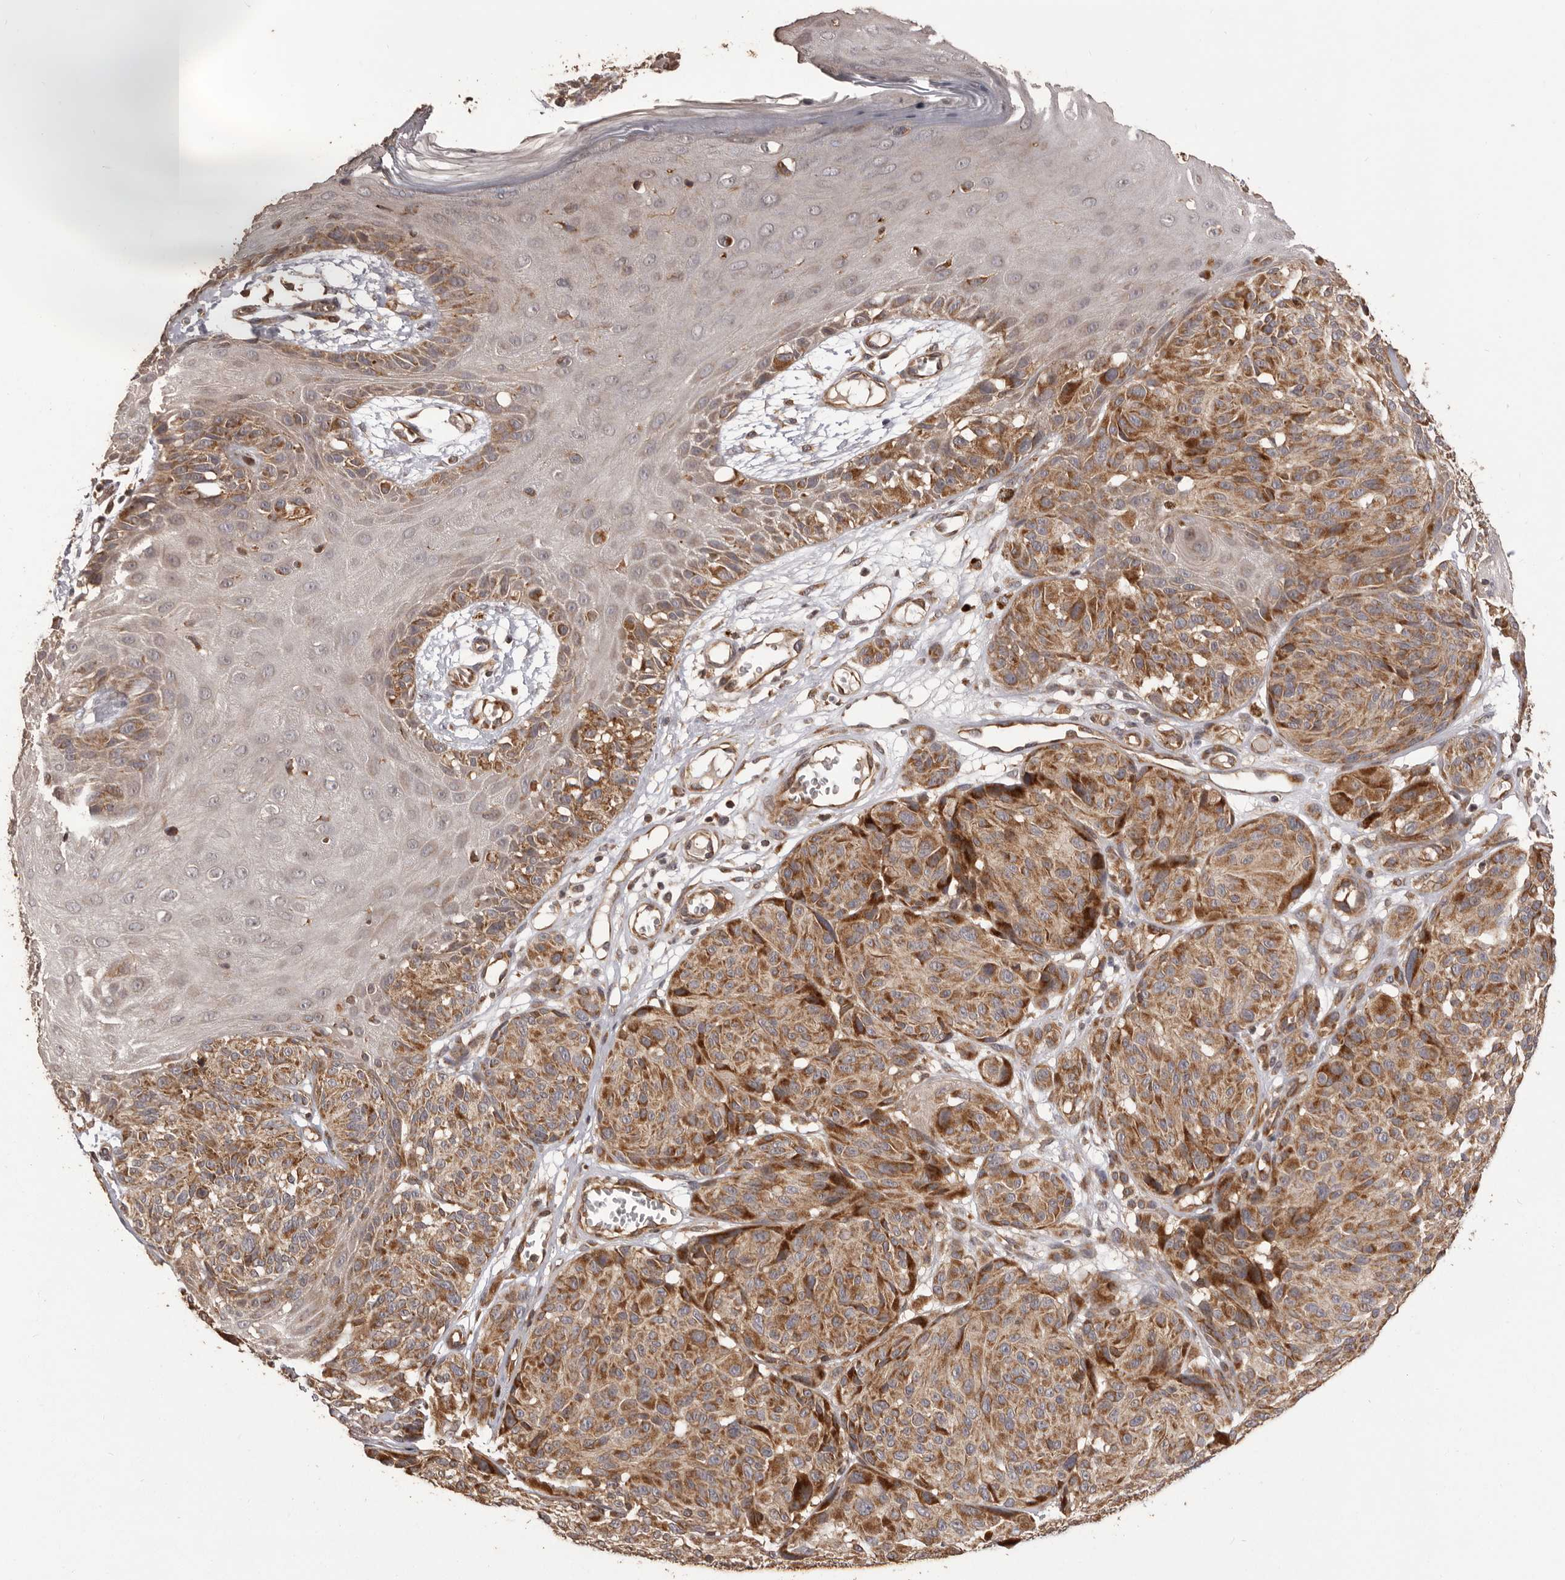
{"staining": {"intensity": "strong", "quantity": ">75%", "location": "cytoplasmic/membranous"}, "tissue": "melanoma", "cell_type": "Tumor cells", "image_type": "cancer", "snomed": [{"axis": "morphology", "description": "Malignant melanoma, NOS"}, {"axis": "topography", "description": "Skin"}], "caption": "An IHC histopathology image of neoplastic tissue is shown. Protein staining in brown shows strong cytoplasmic/membranous positivity in malignant melanoma within tumor cells. (Stains: DAB in brown, nuclei in blue, Microscopy: brightfield microscopy at high magnification).", "gene": "QRSL1", "patient": {"sex": "male", "age": 83}}